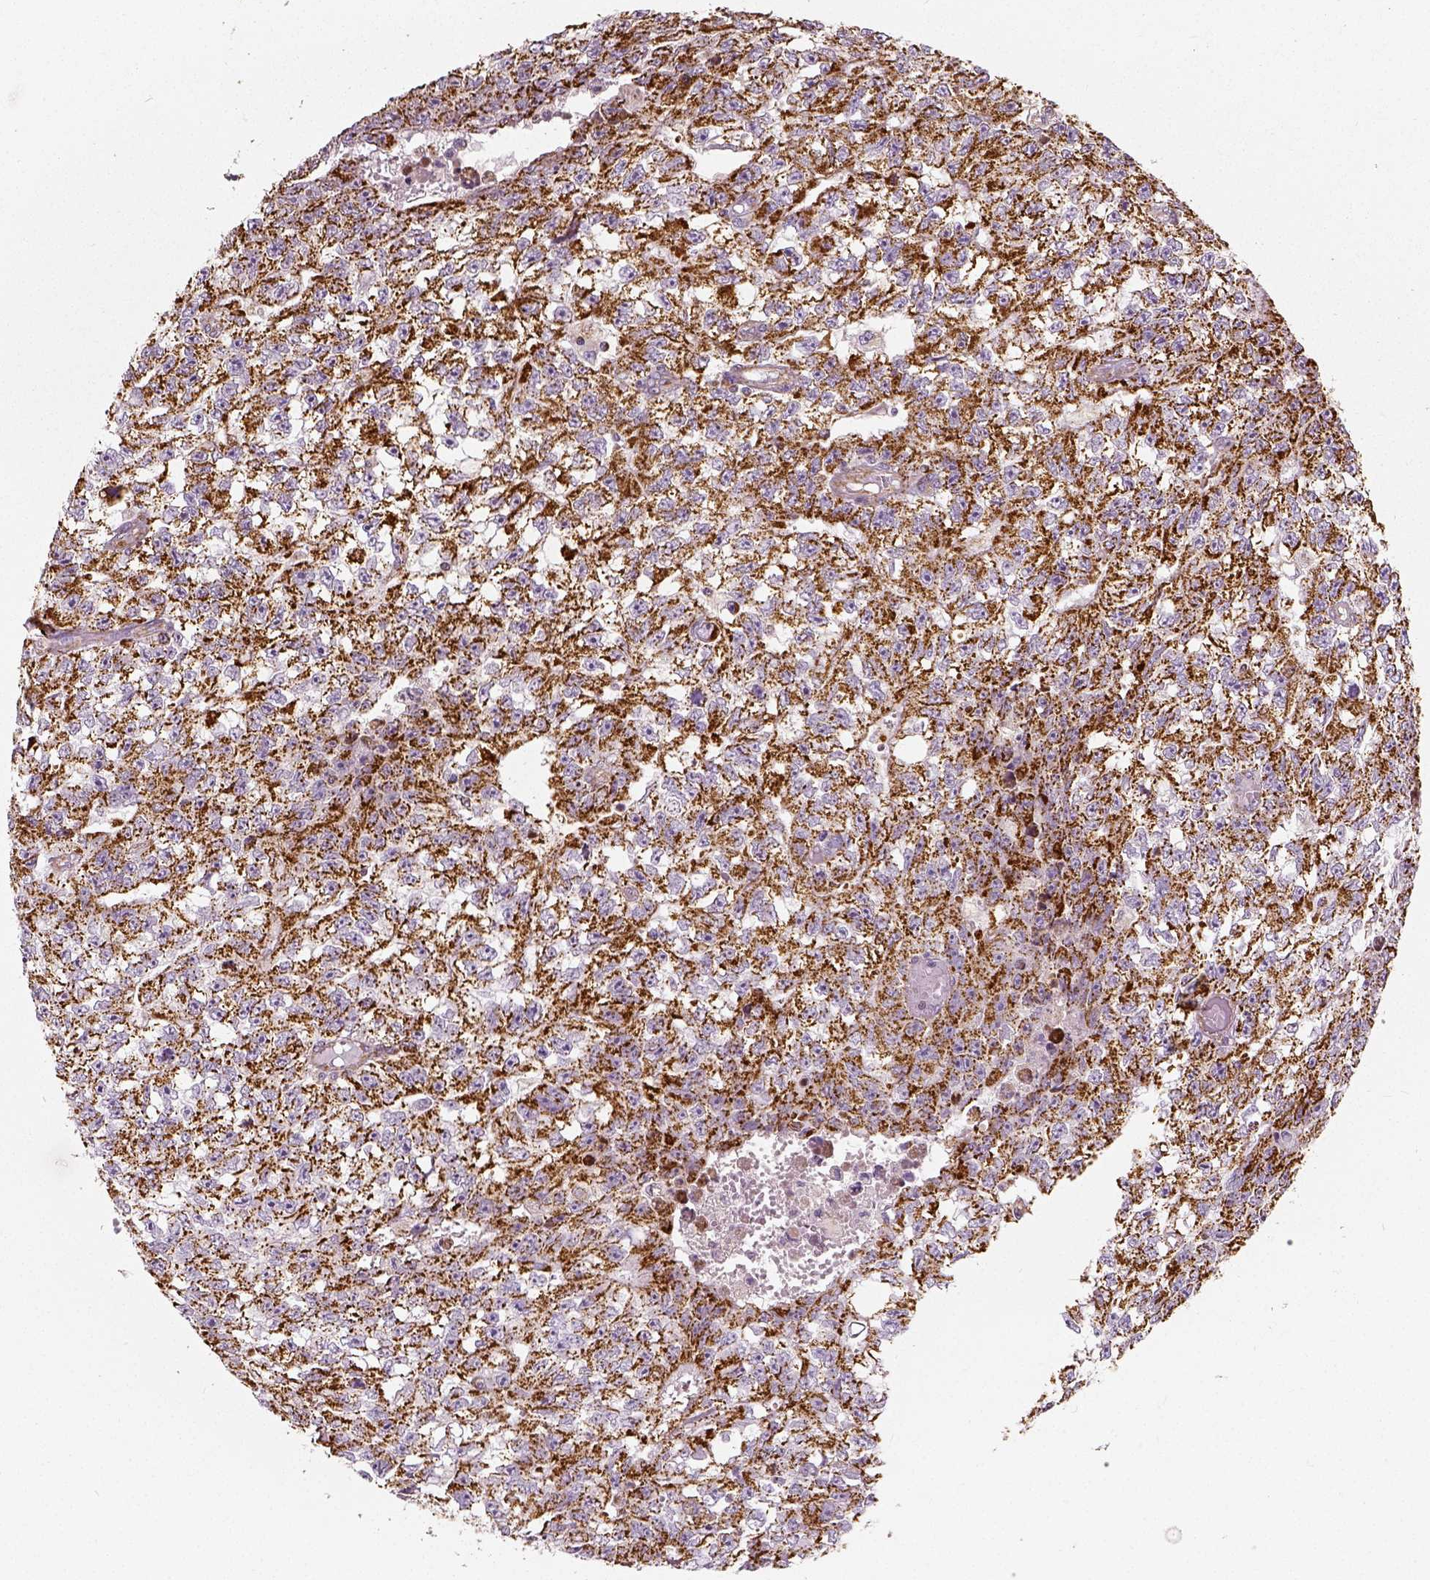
{"staining": {"intensity": "moderate", "quantity": ">75%", "location": "cytoplasmic/membranous"}, "tissue": "testis cancer", "cell_type": "Tumor cells", "image_type": "cancer", "snomed": [{"axis": "morphology", "description": "Carcinoma, Embryonal, NOS"}, {"axis": "morphology", "description": "Teratoma, malignant, NOS"}, {"axis": "topography", "description": "Testis"}], "caption": "This micrograph displays immunohistochemistry staining of human testis cancer, with medium moderate cytoplasmic/membranous staining in about >75% of tumor cells.", "gene": "PGAM5", "patient": {"sex": "male", "age": 24}}